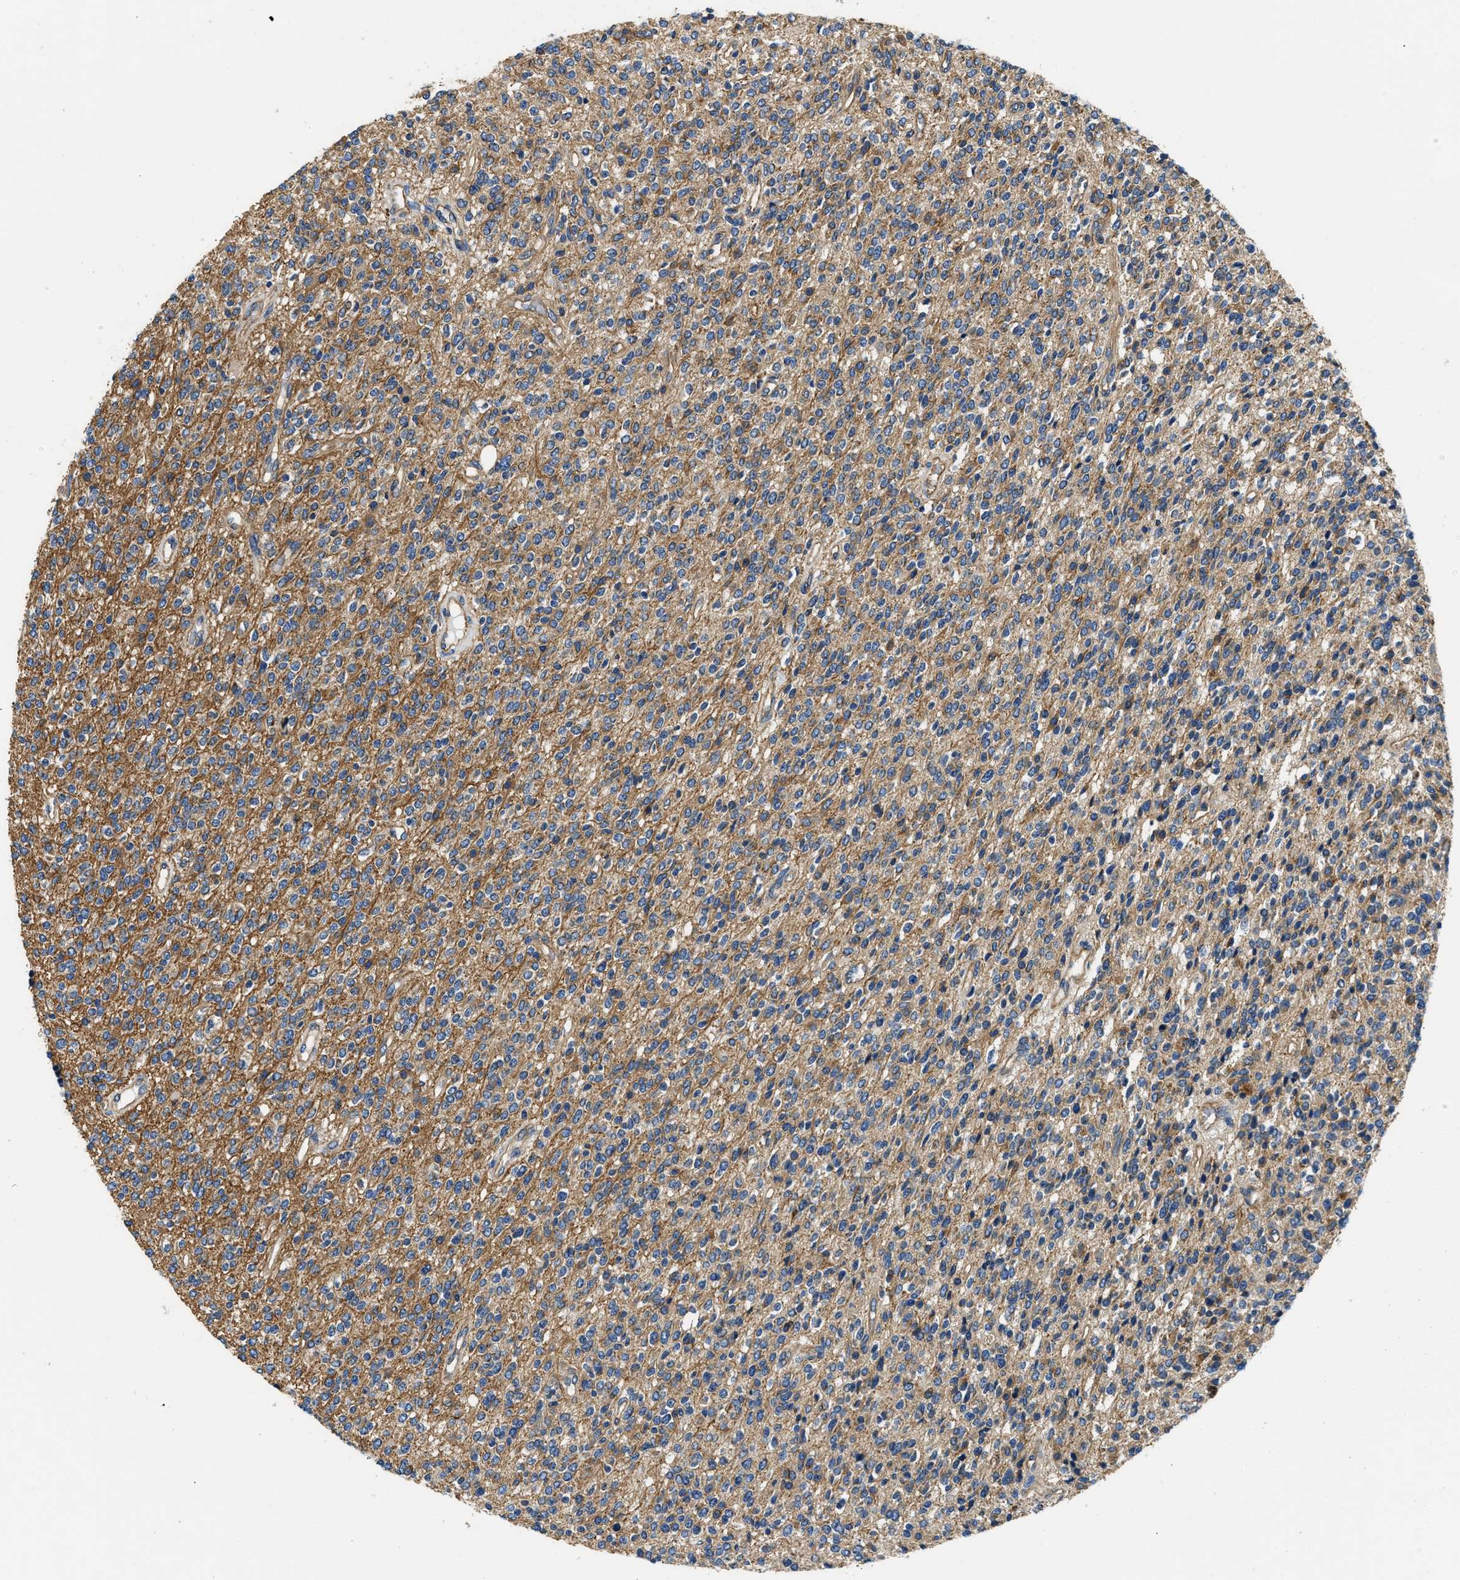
{"staining": {"intensity": "moderate", "quantity": "25%-75%", "location": "cytoplasmic/membranous"}, "tissue": "glioma", "cell_type": "Tumor cells", "image_type": "cancer", "snomed": [{"axis": "morphology", "description": "Glioma, malignant, High grade"}, {"axis": "topography", "description": "Brain"}], "caption": "DAB (3,3'-diaminobenzidine) immunohistochemical staining of human high-grade glioma (malignant) shows moderate cytoplasmic/membranous protein expression in about 25%-75% of tumor cells. Using DAB (brown) and hematoxylin (blue) stains, captured at high magnification using brightfield microscopy.", "gene": "CSDE1", "patient": {"sex": "male", "age": 34}}